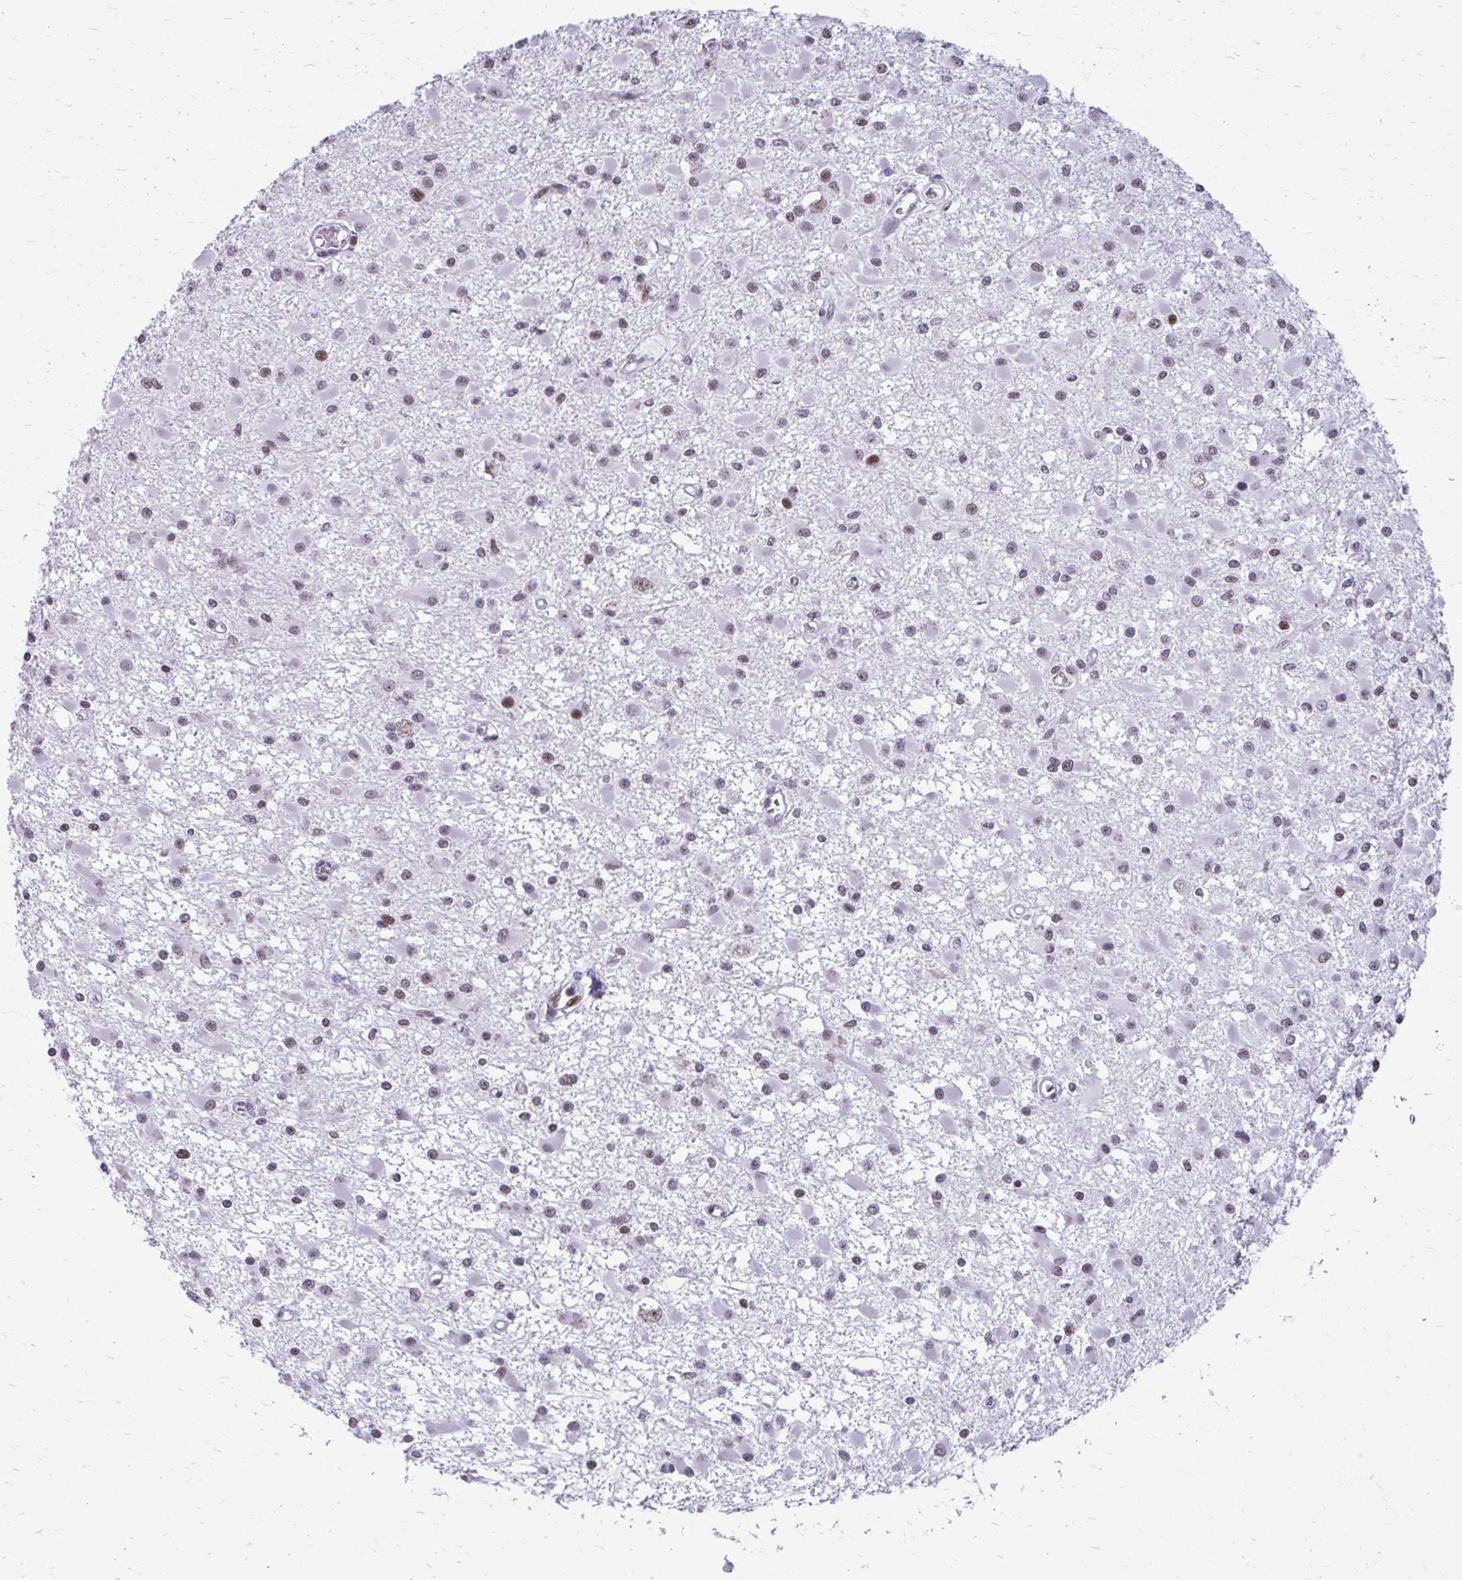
{"staining": {"intensity": "weak", "quantity": "25%-75%", "location": "nuclear"}, "tissue": "glioma", "cell_type": "Tumor cells", "image_type": "cancer", "snomed": [{"axis": "morphology", "description": "Glioma, malignant, High grade"}, {"axis": "topography", "description": "Brain"}], "caption": "Immunohistochemical staining of human glioma exhibits low levels of weak nuclear protein expression in approximately 25%-75% of tumor cells.", "gene": "SS18", "patient": {"sex": "male", "age": 54}}